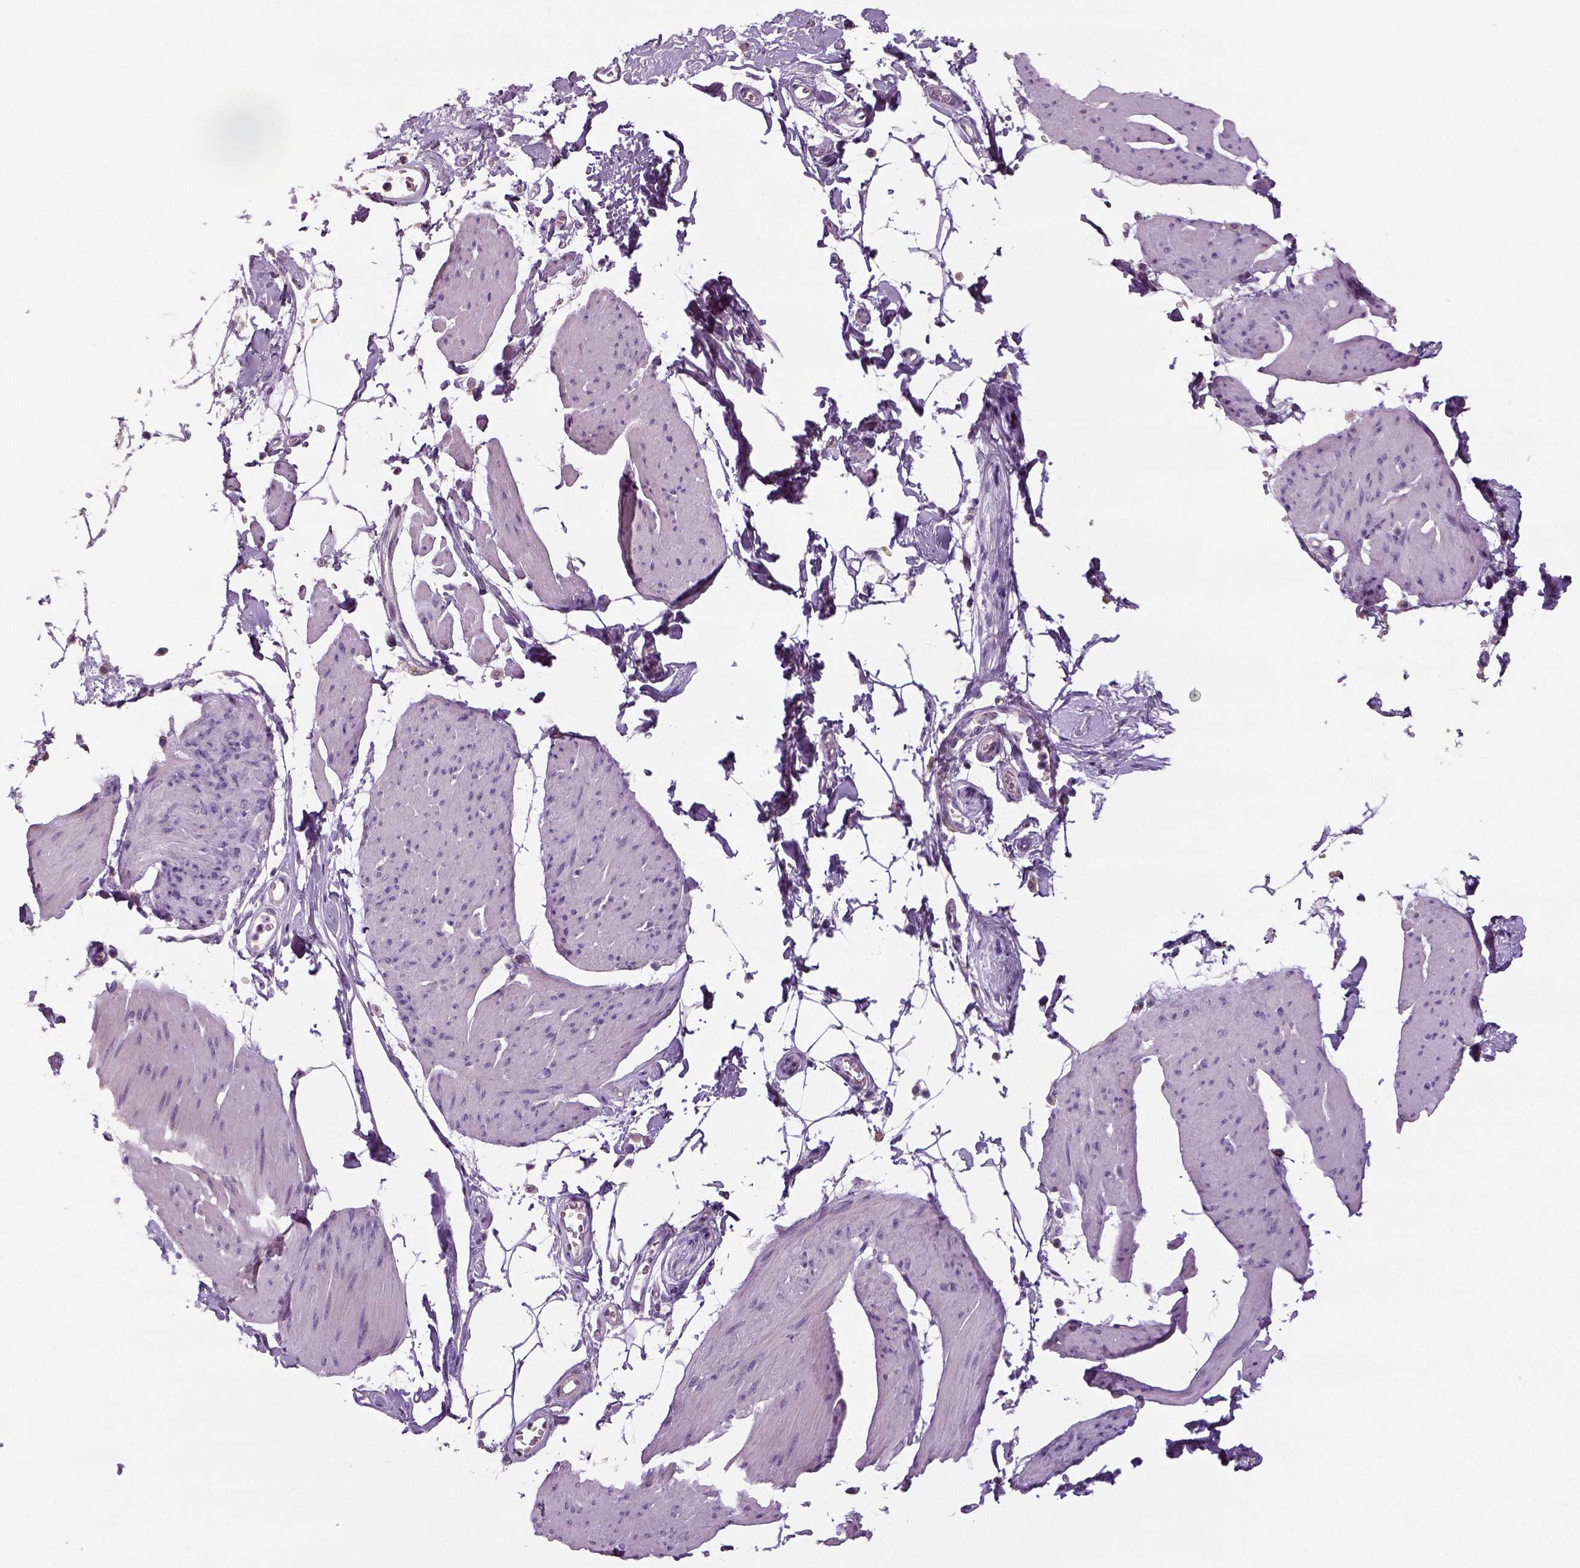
{"staining": {"intensity": "negative", "quantity": "none", "location": "none"}, "tissue": "smooth muscle", "cell_type": "Smooth muscle cells", "image_type": "normal", "snomed": [{"axis": "morphology", "description": "Normal tissue, NOS"}, {"axis": "topography", "description": "Adipose tissue"}, {"axis": "topography", "description": "Smooth muscle"}, {"axis": "topography", "description": "Peripheral nerve tissue"}], "caption": "Histopathology image shows no protein expression in smooth muscle cells of unremarkable smooth muscle.", "gene": "NECAB1", "patient": {"sex": "male", "age": 83}}